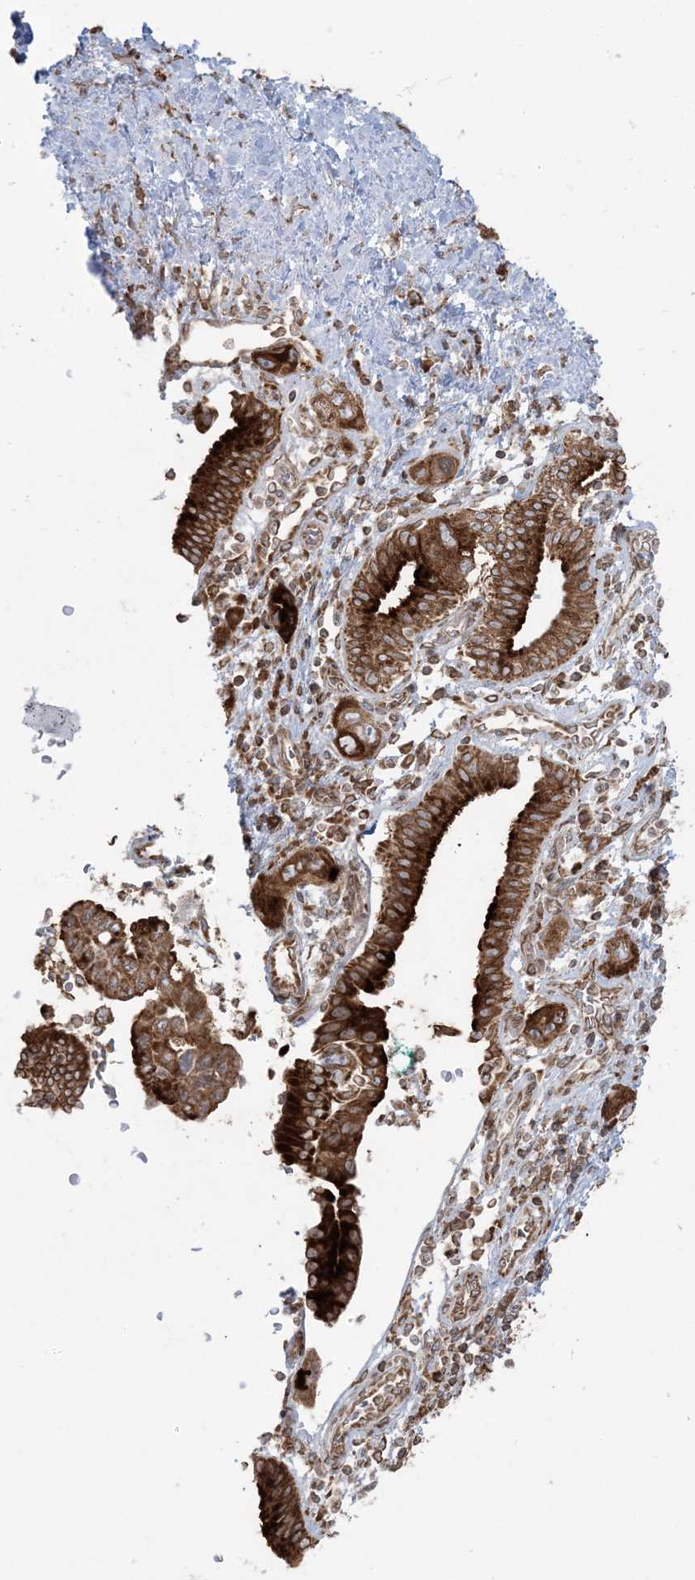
{"staining": {"intensity": "strong", "quantity": ">75%", "location": "cytoplasmic/membranous"}, "tissue": "pancreatic cancer", "cell_type": "Tumor cells", "image_type": "cancer", "snomed": [{"axis": "morphology", "description": "Adenocarcinoma, NOS"}, {"axis": "topography", "description": "Pancreas"}], "caption": "The photomicrograph displays staining of pancreatic cancer, revealing strong cytoplasmic/membranous protein positivity (brown color) within tumor cells.", "gene": "UBXN4", "patient": {"sex": "female", "age": 73}}